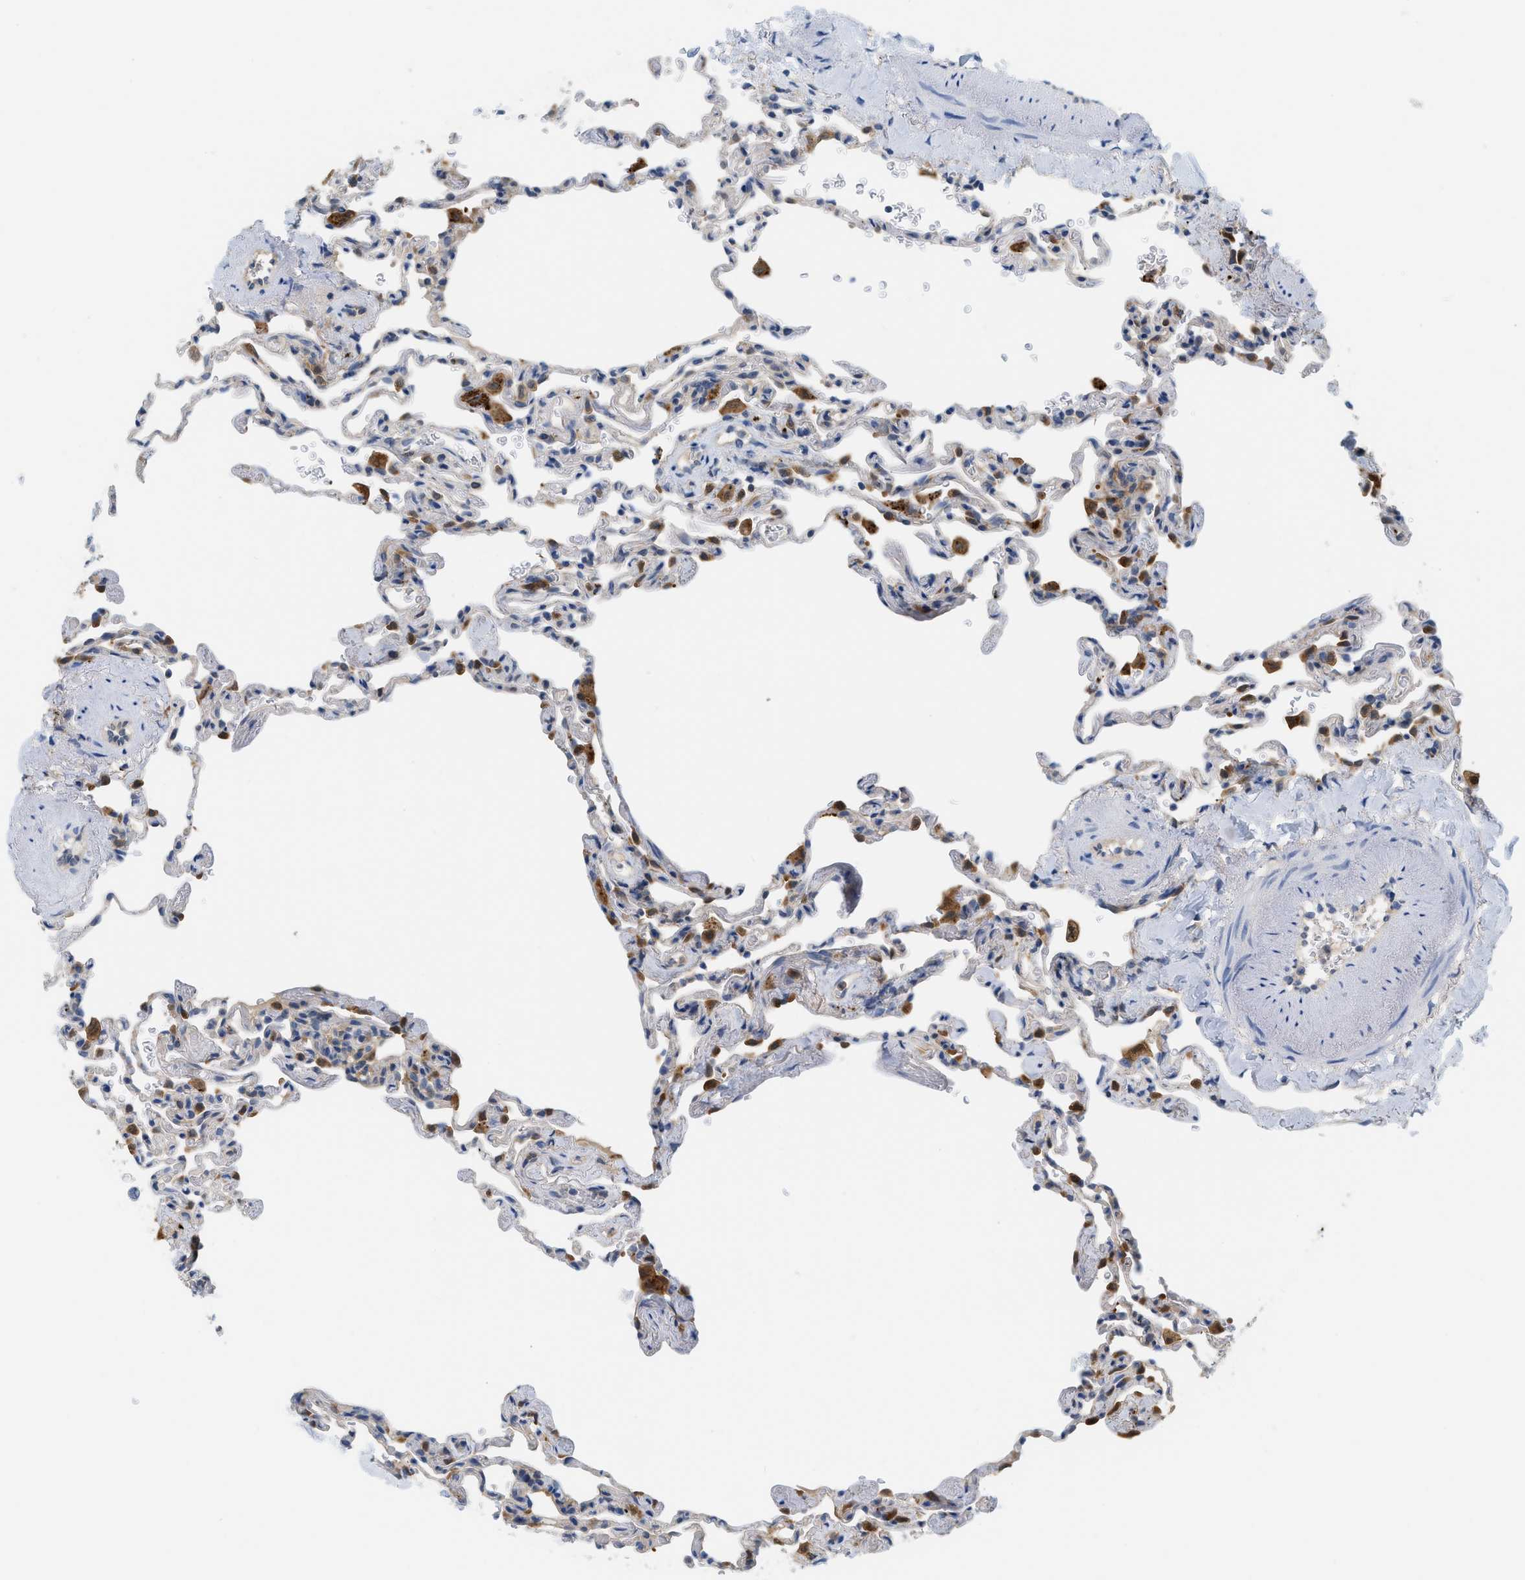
{"staining": {"intensity": "weak", "quantity": "25%-75%", "location": "cytoplasmic/membranous"}, "tissue": "lung", "cell_type": "Alveolar cells", "image_type": "normal", "snomed": [{"axis": "morphology", "description": "Normal tissue, NOS"}, {"axis": "topography", "description": "Lung"}], "caption": "Unremarkable lung reveals weak cytoplasmic/membranous staining in approximately 25%-75% of alveolar cells, visualized by immunohistochemistry. The staining was performed using DAB (3,3'-diaminobenzidine), with brown indicating positive protein expression. Nuclei are stained blue with hematoxylin.", "gene": "CSTB", "patient": {"sex": "male", "age": 59}}